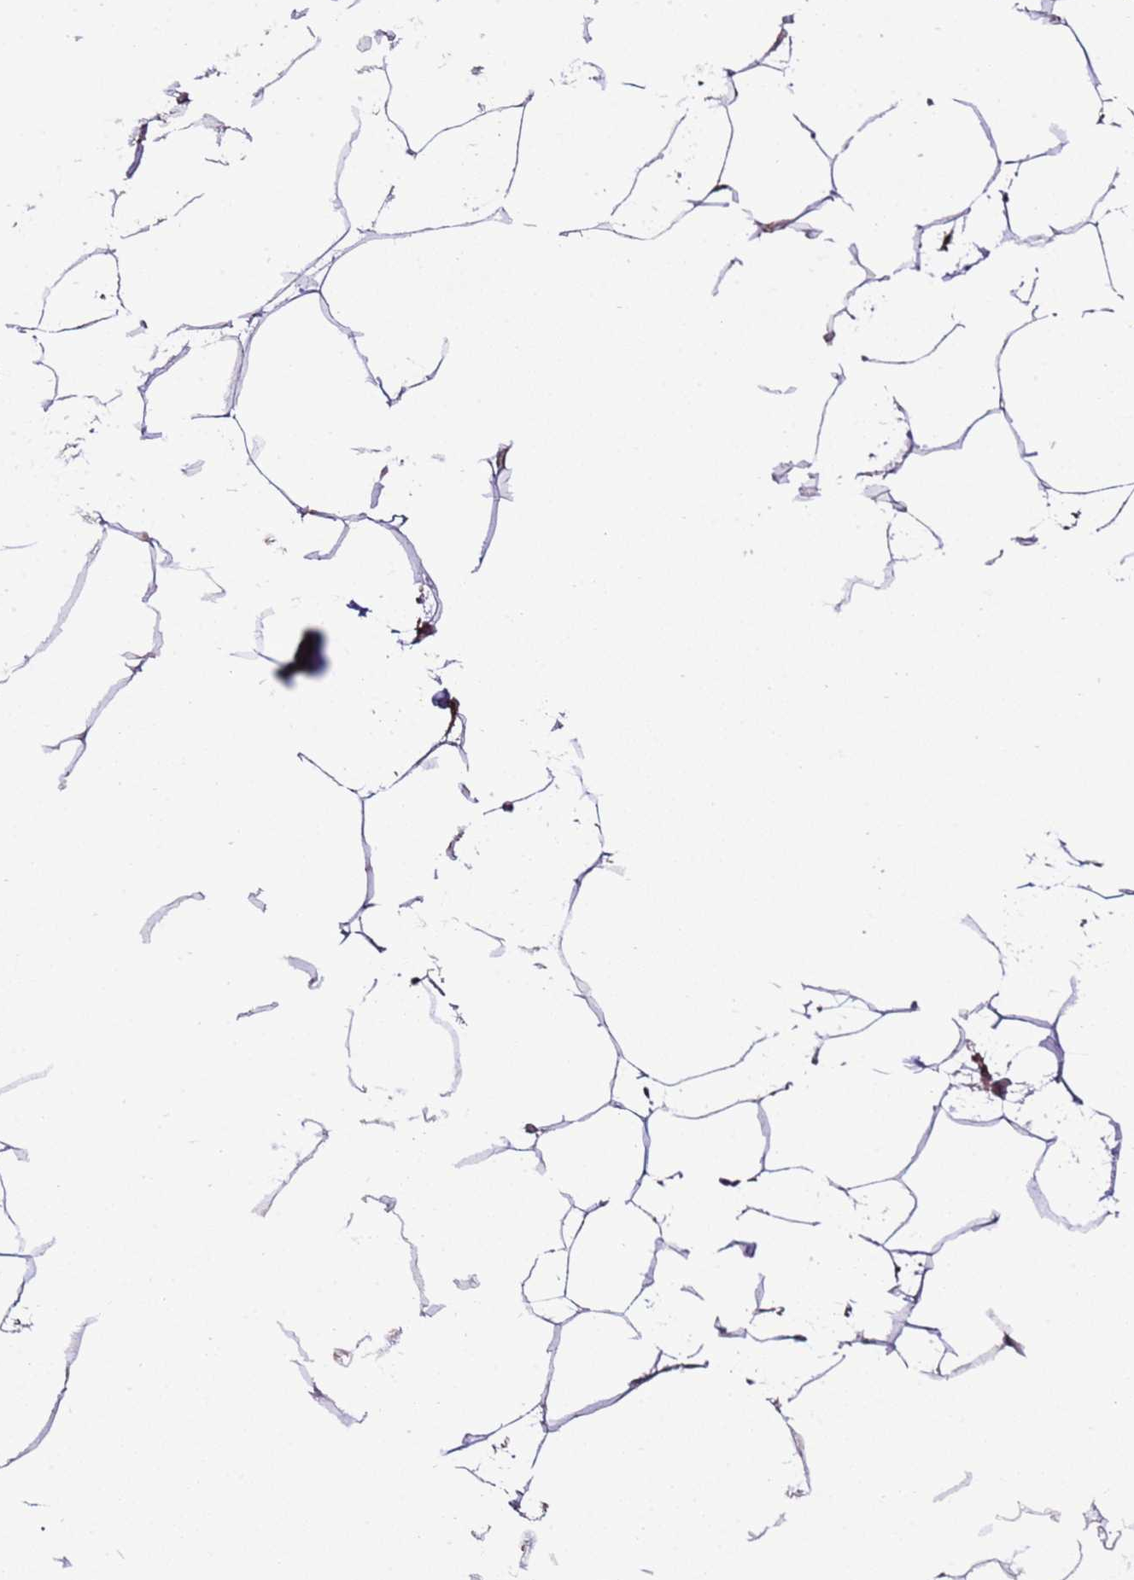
{"staining": {"intensity": "negative", "quantity": "none", "location": "none"}, "tissue": "adipose tissue", "cell_type": "Adipocytes", "image_type": "normal", "snomed": [{"axis": "morphology", "description": "Normal tissue, NOS"}, {"axis": "topography", "description": "Adipose tissue"}], "caption": "Human adipose tissue stained for a protein using IHC demonstrates no staining in adipocytes.", "gene": "SCARA3", "patient": {"sex": "female", "age": 37}}